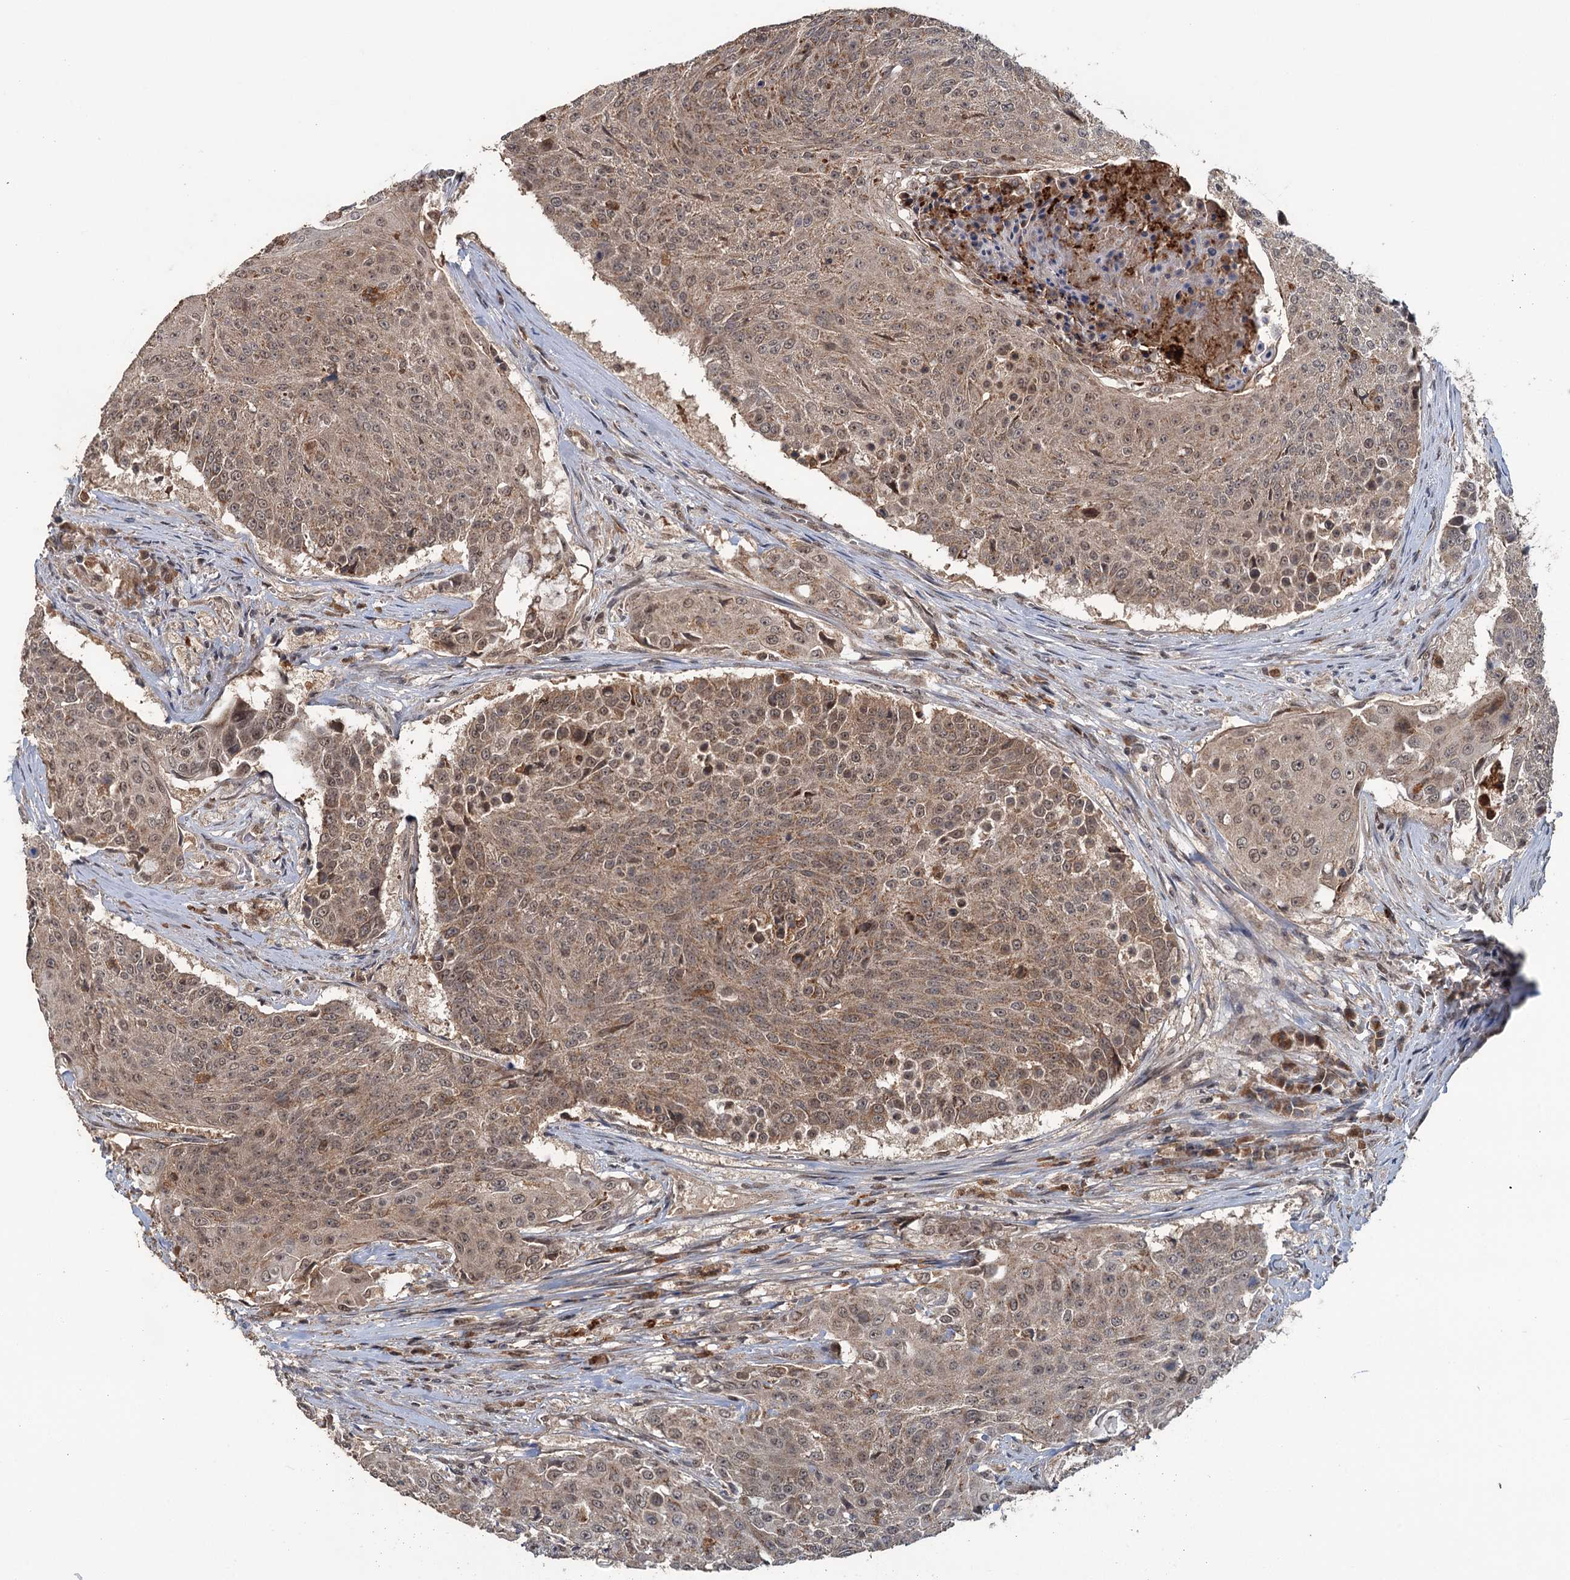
{"staining": {"intensity": "moderate", "quantity": ">75%", "location": "cytoplasmic/membranous,nuclear"}, "tissue": "urothelial cancer", "cell_type": "Tumor cells", "image_type": "cancer", "snomed": [{"axis": "morphology", "description": "Urothelial carcinoma, High grade"}, {"axis": "topography", "description": "Urinary bladder"}], "caption": "This micrograph reveals high-grade urothelial carcinoma stained with immunohistochemistry to label a protein in brown. The cytoplasmic/membranous and nuclear of tumor cells show moderate positivity for the protein. Nuclei are counter-stained blue.", "gene": "KANSL2", "patient": {"sex": "female", "age": 63}}